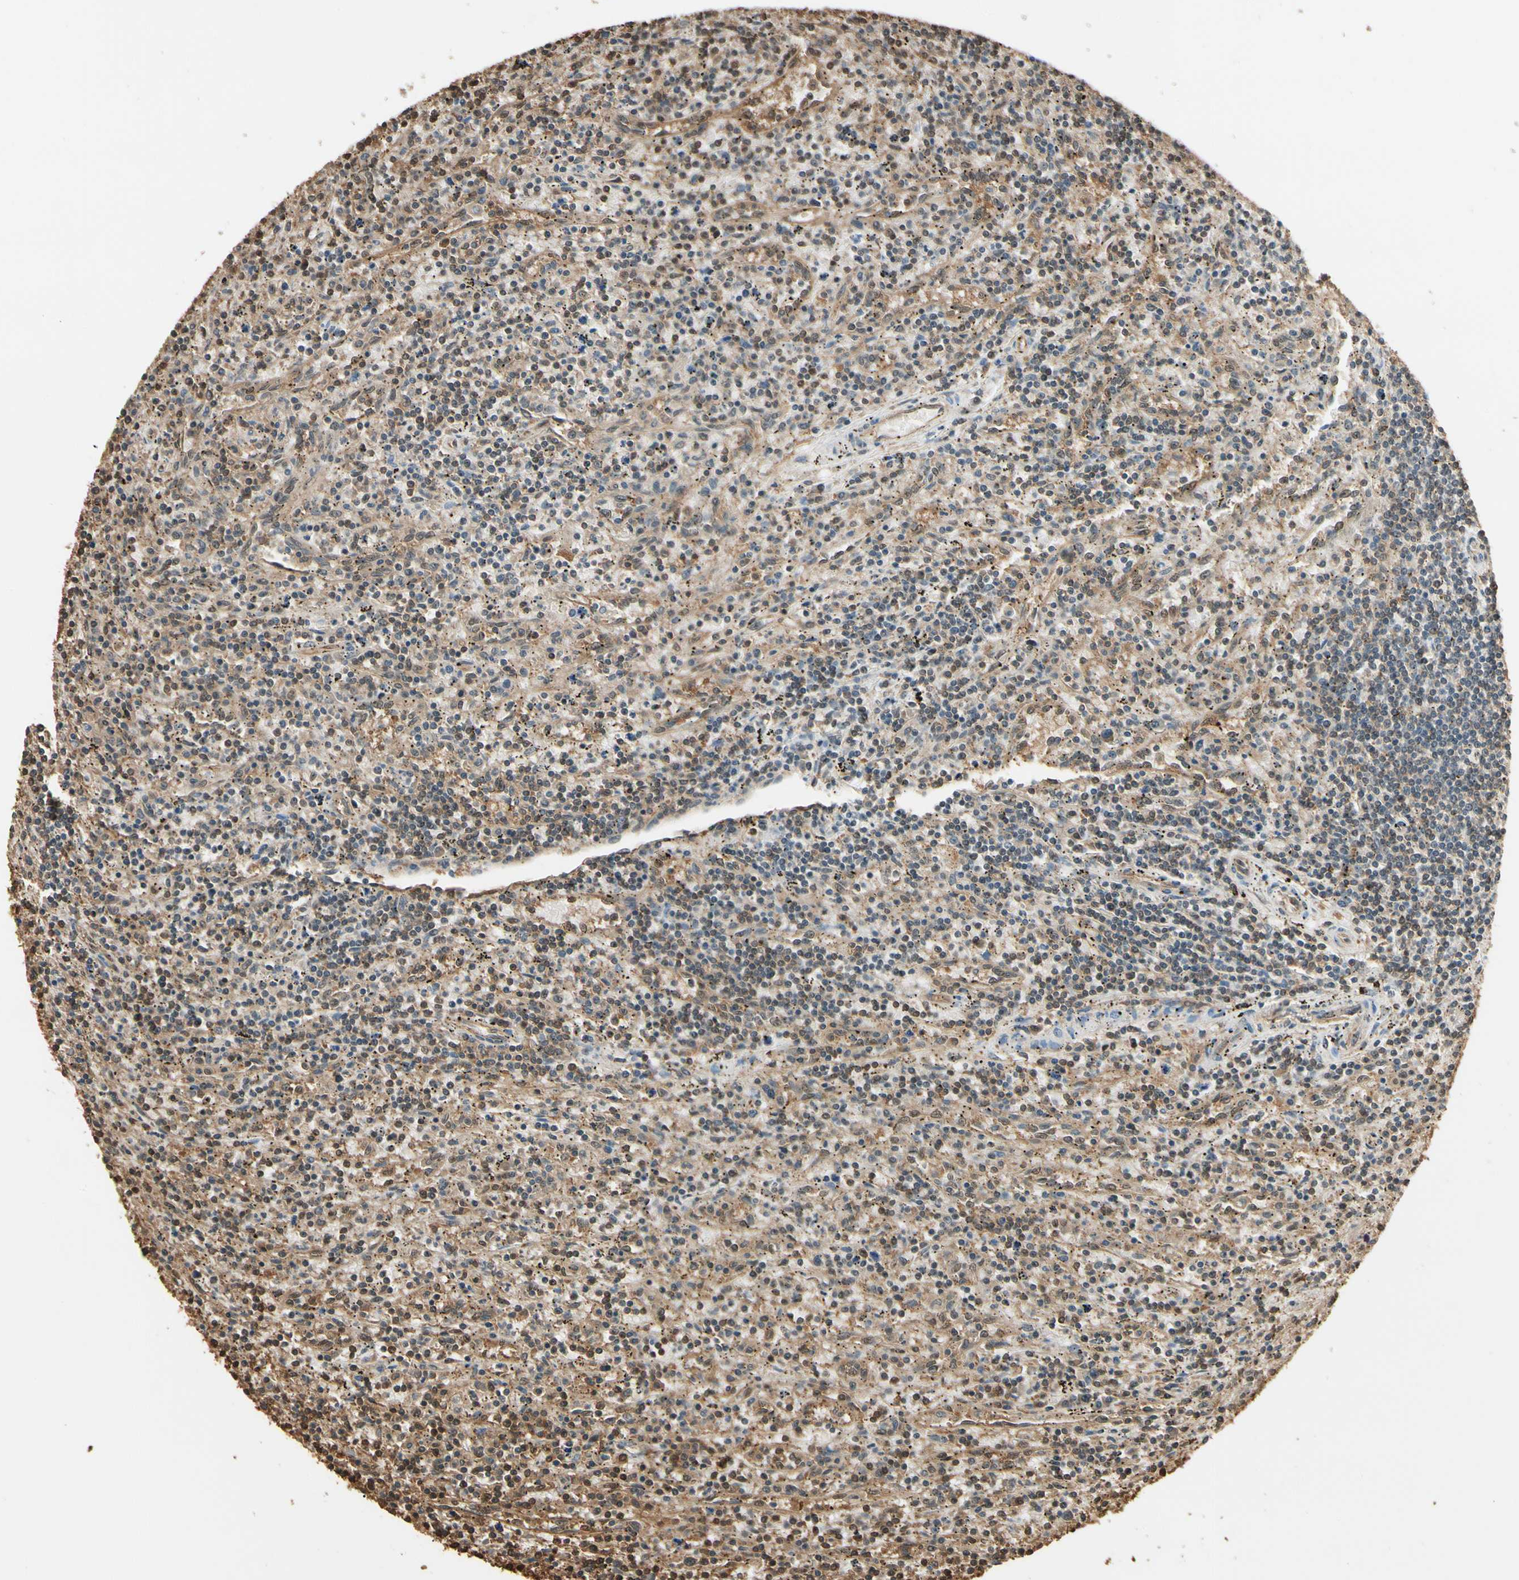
{"staining": {"intensity": "moderate", "quantity": "<25%", "location": "cytoplasmic/membranous,nuclear"}, "tissue": "lymphoma", "cell_type": "Tumor cells", "image_type": "cancer", "snomed": [{"axis": "morphology", "description": "Malignant lymphoma, non-Hodgkin's type, Low grade"}, {"axis": "topography", "description": "Spleen"}], "caption": "Moderate cytoplasmic/membranous and nuclear protein expression is seen in about <25% of tumor cells in lymphoma.", "gene": "YWHAE", "patient": {"sex": "male", "age": 76}}